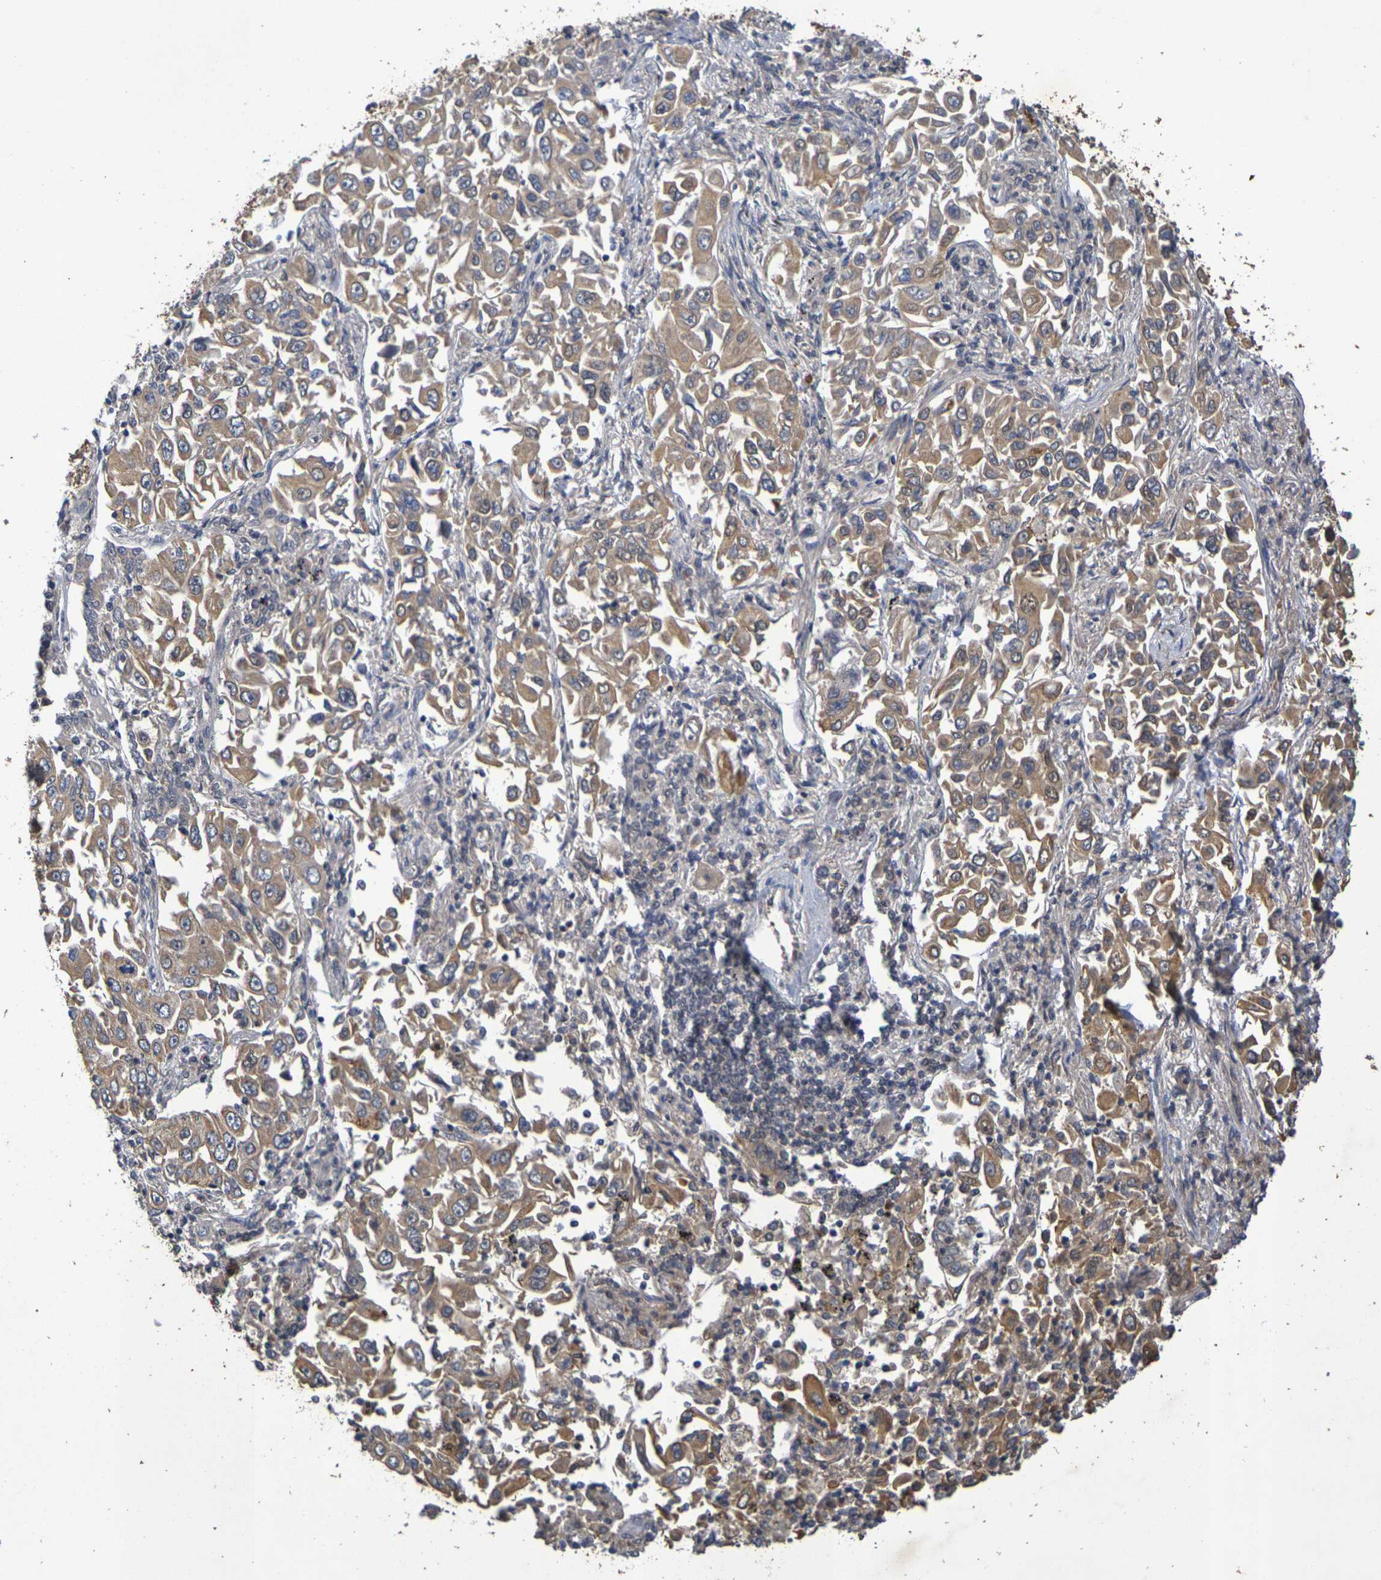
{"staining": {"intensity": "moderate", "quantity": ">75%", "location": "cytoplasmic/membranous"}, "tissue": "lung cancer", "cell_type": "Tumor cells", "image_type": "cancer", "snomed": [{"axis": "morphology", "description": "Adenocarcinoma, NOS"}, {"axis": "topography", "description": "Lung"}], "caption": "This image reveals immunohistochemistry staining of human lung cancer, with medium moderate cytoplasmic/membranous positivity in approximately >75% of tumor cells.", "gene": "TERF2", "patient": {"sex": "male", "age": 84}}